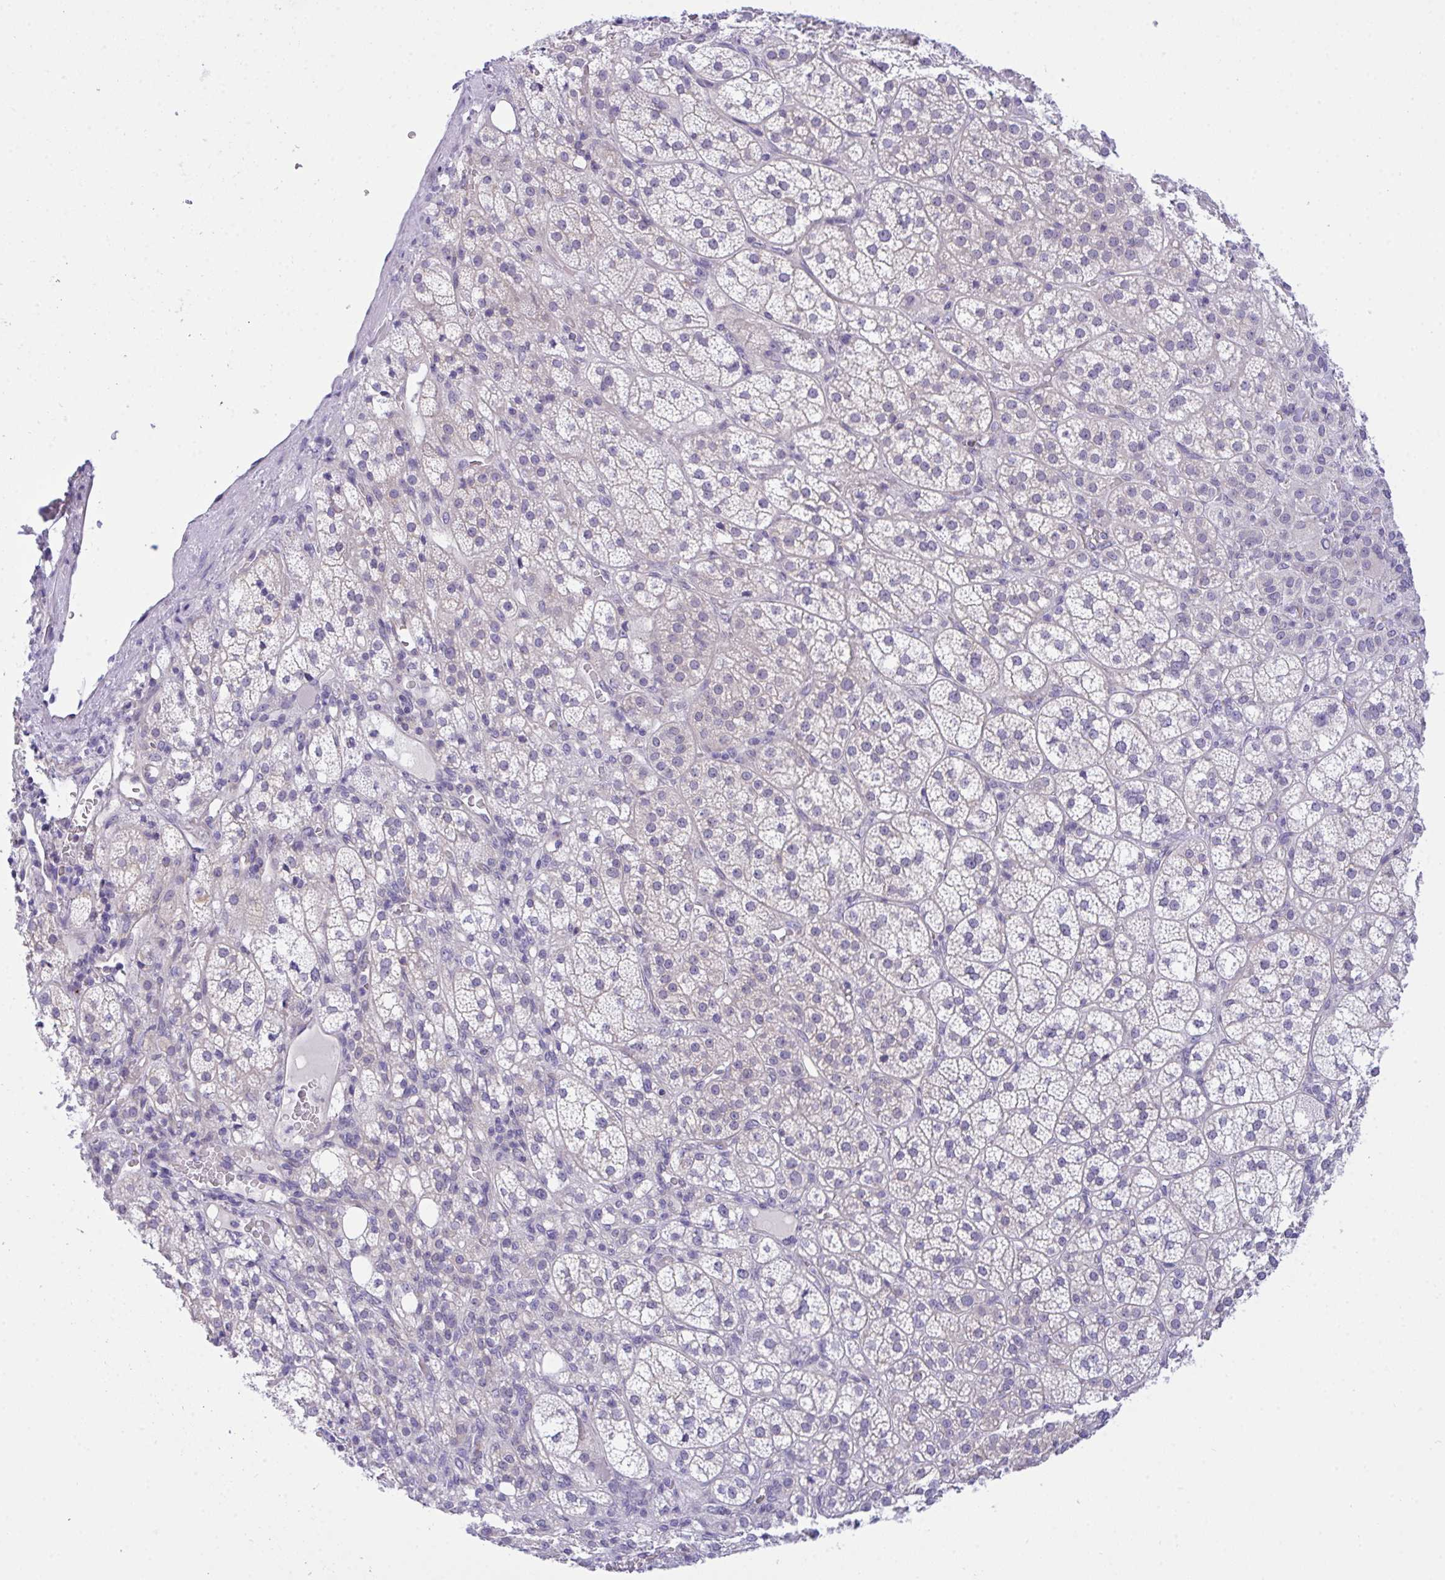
{"staining": {"intensity": "negative", "quantity": "none", "location": "none"}, "tissue": "adrenal gland", "cell_type": "Glandular cells", "image_type": "normal", "snomed": [{"axis": "morphology", "description": "Normal tissue, NOS"}, {"axis": "topography", "description": "Adrenal gland"}], "caption": "High power microscopy histopathology image of an IHC histopathology image of normal adrenal gland, revealing no significant expression in glandular cells.", "gene": "HOXD12", "patient": {"sex": "female", "age": 60}}